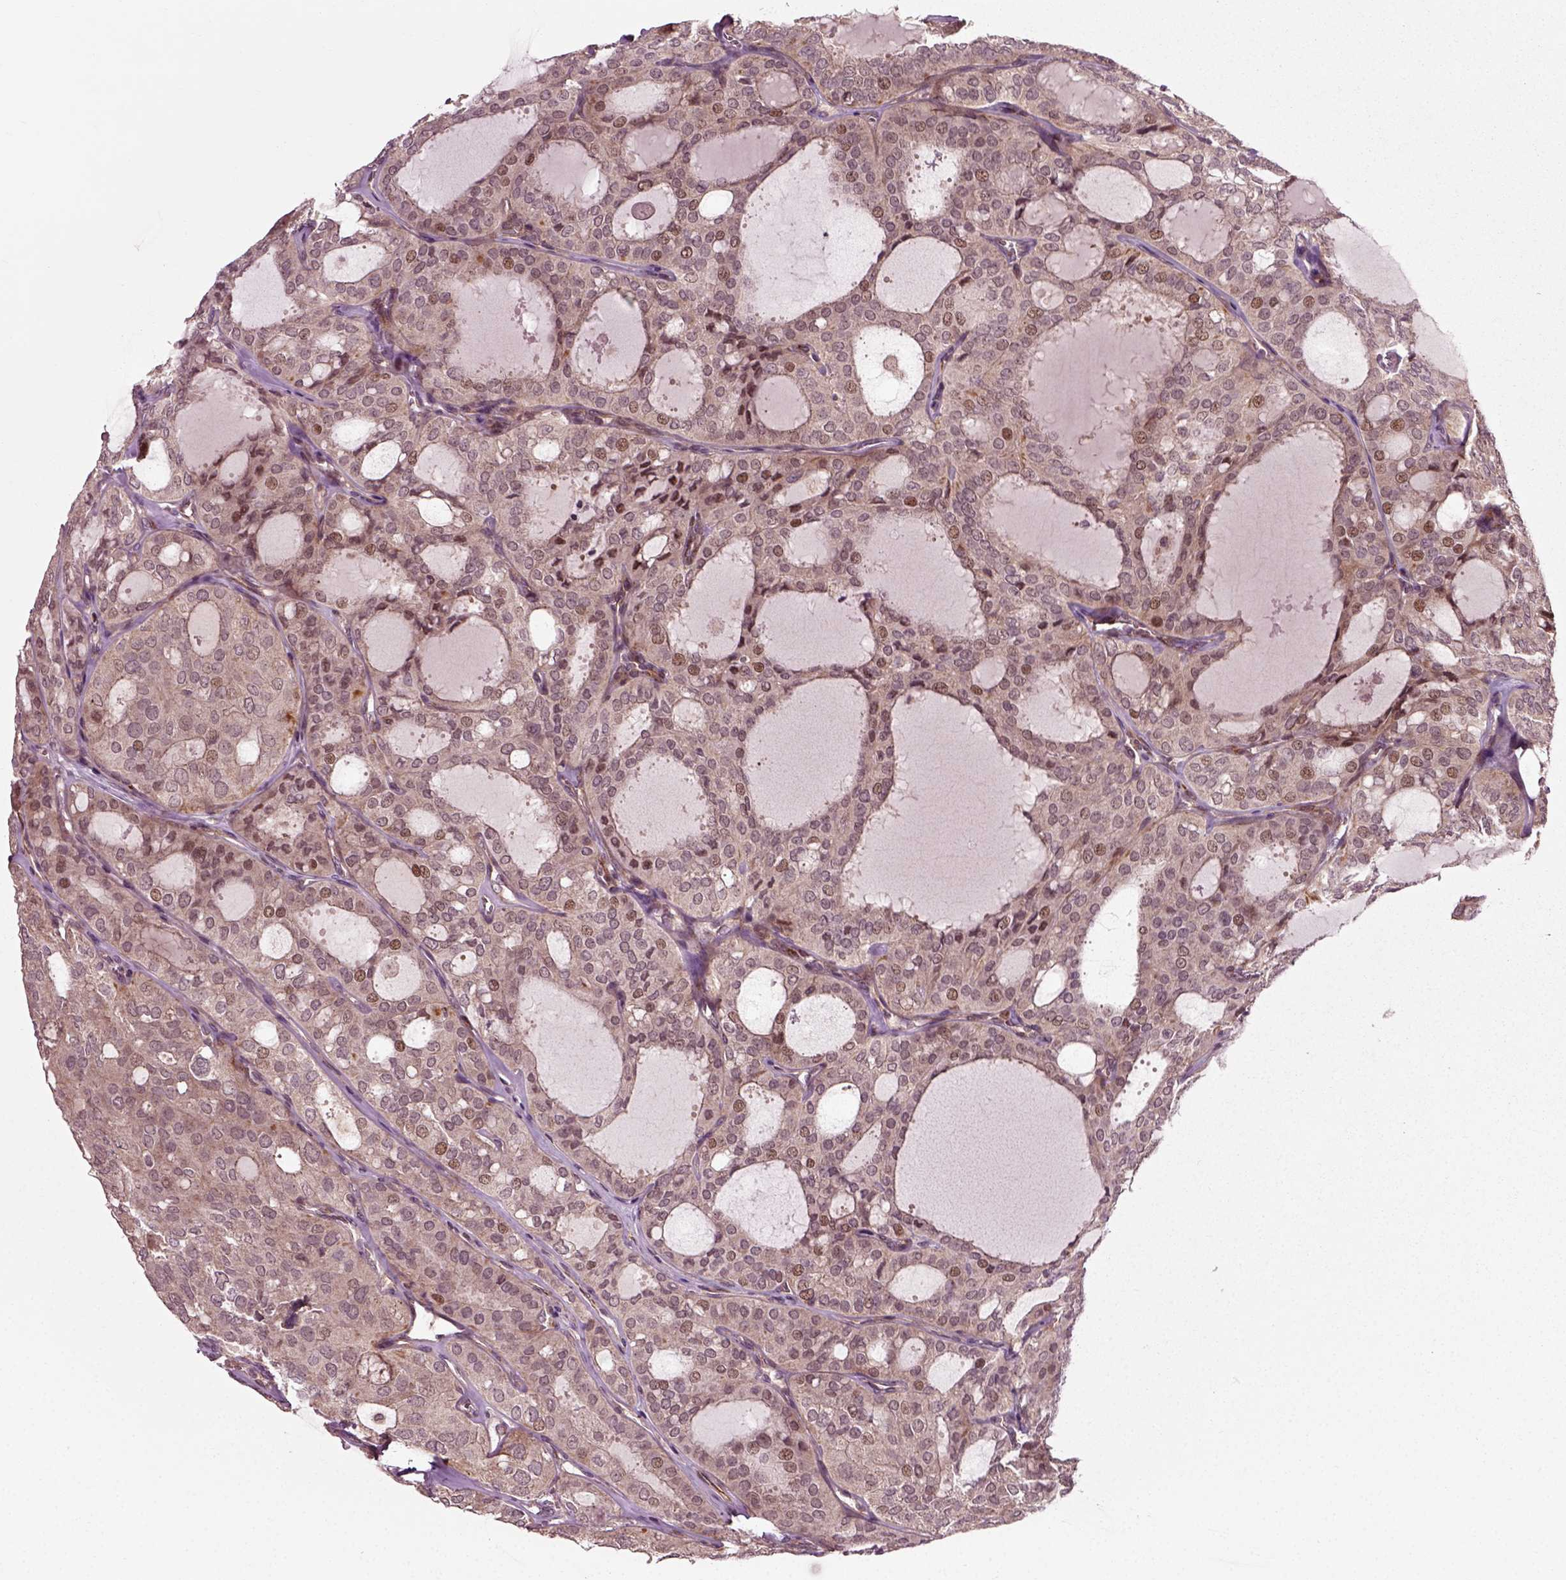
{"staining": {"intensity": "weak", "quantity": "<25%", "location": "nuclear"}, "tissue": "thyroid cancer", "cell_type": "Tumor cells", "image_type": "cancer", "snomed": [{"axis": "morphology", "description": "Follicular adenoma carcinoma, NOS"}, {"axis": "topography", "description": "Thyroid gland"}], "caption": "IHC micrograph of human thyroid cancer (follicular adenoma carcinoma) stained for a protein (brown), which reveals no positivity in tumor cells.", "gene": "PLCD3", "patient": {"sex": "male", "age": 75}}